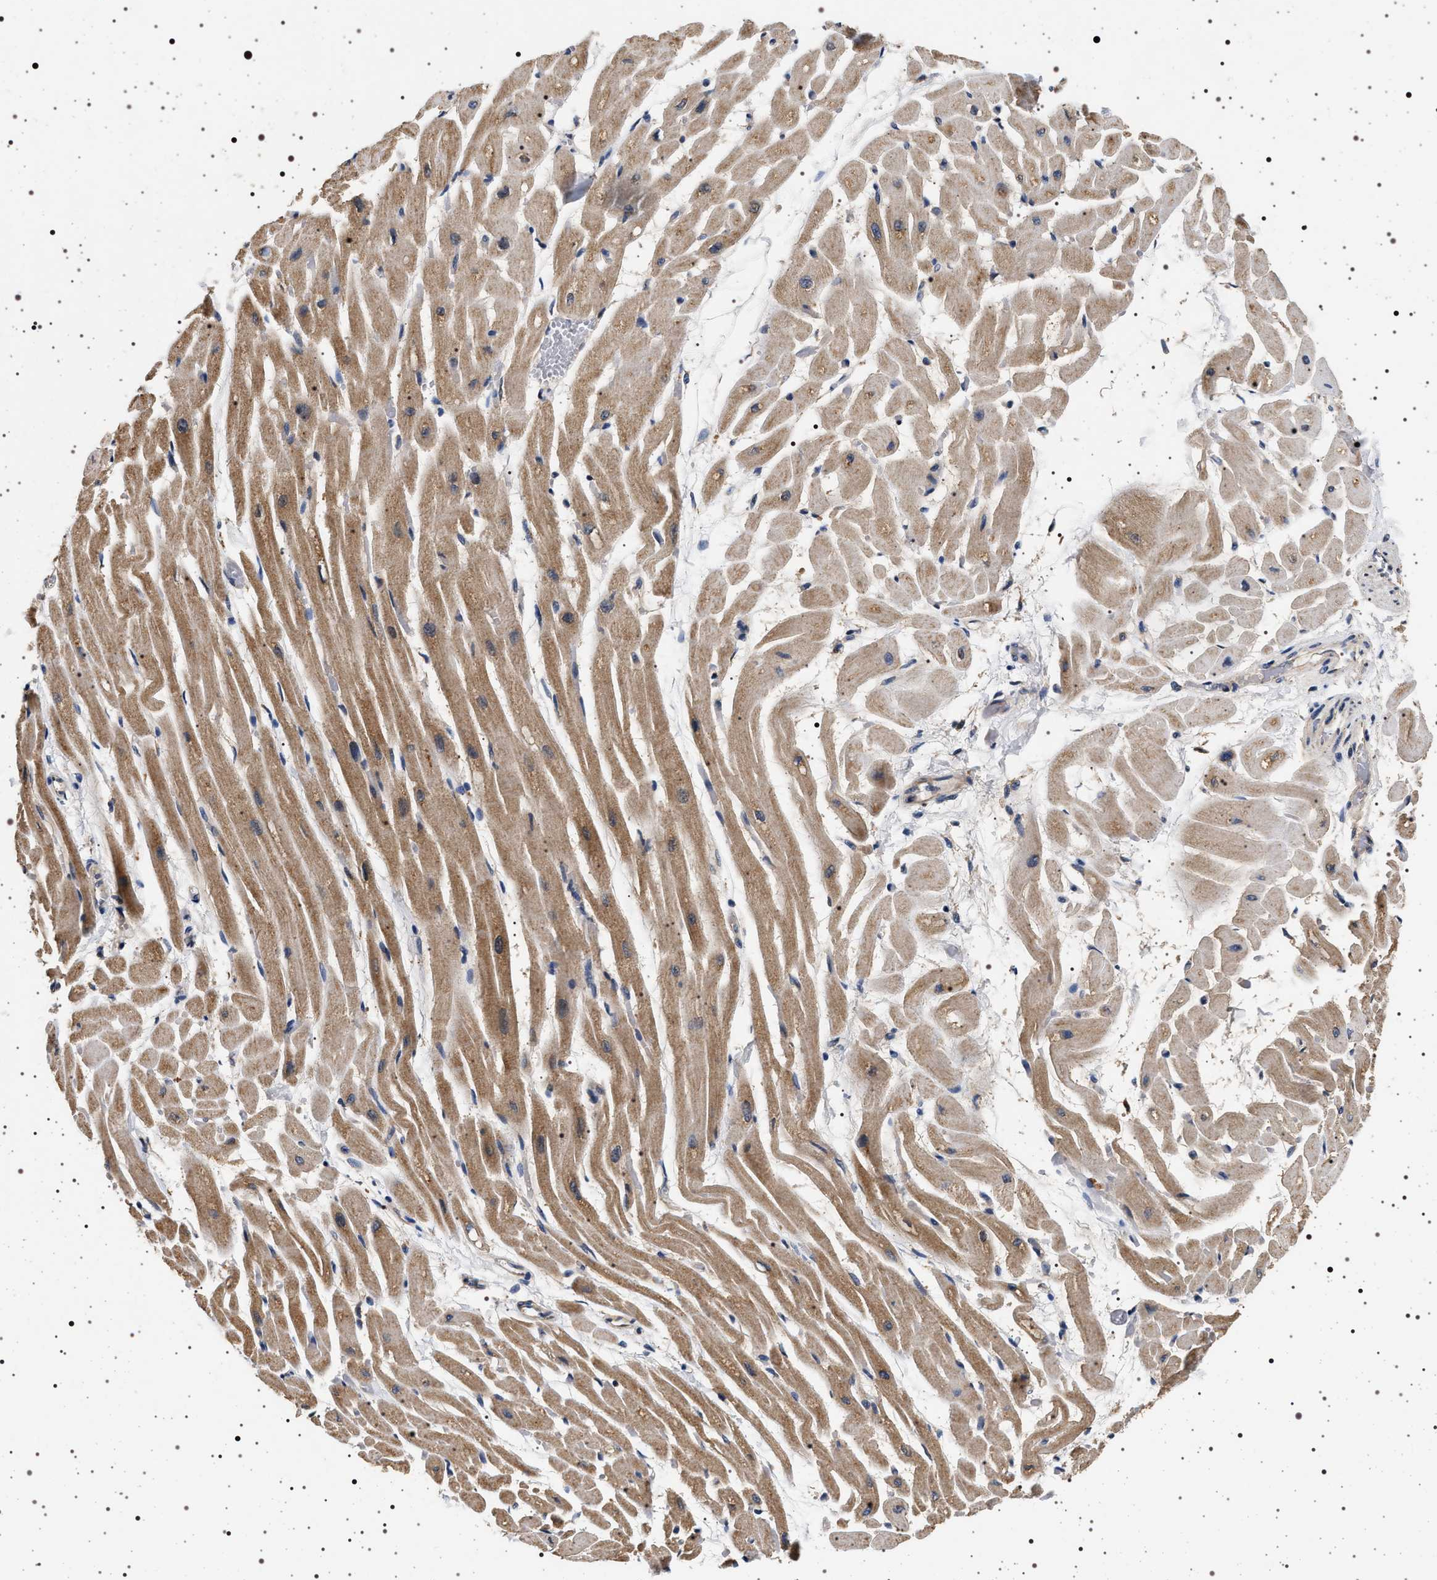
{"staining": {"intensity": "moderate", "quantity": ">75%", "location": "cytoplasmic/membranous"}, "tissue": "heart muscle", "cell_type": "Cardiomyocytes", "image_type": "normal", "snomed": [{"axis": "morphology", "description": "Normal tissue, NOS"}, {"axis": "topography", "description": "Heart"}], "caption": "IHC image of benign heart muscle: heart muscle stained using IHC exhibits medium levels of moderate protein expression localized specifically in the cytoplasmic/membranous of cardiomyocytes, appearing as a cytoplasmic/membranous brown color.", "gene": "DCBLD2", "patient": {"sex": "male", "age": 45}}